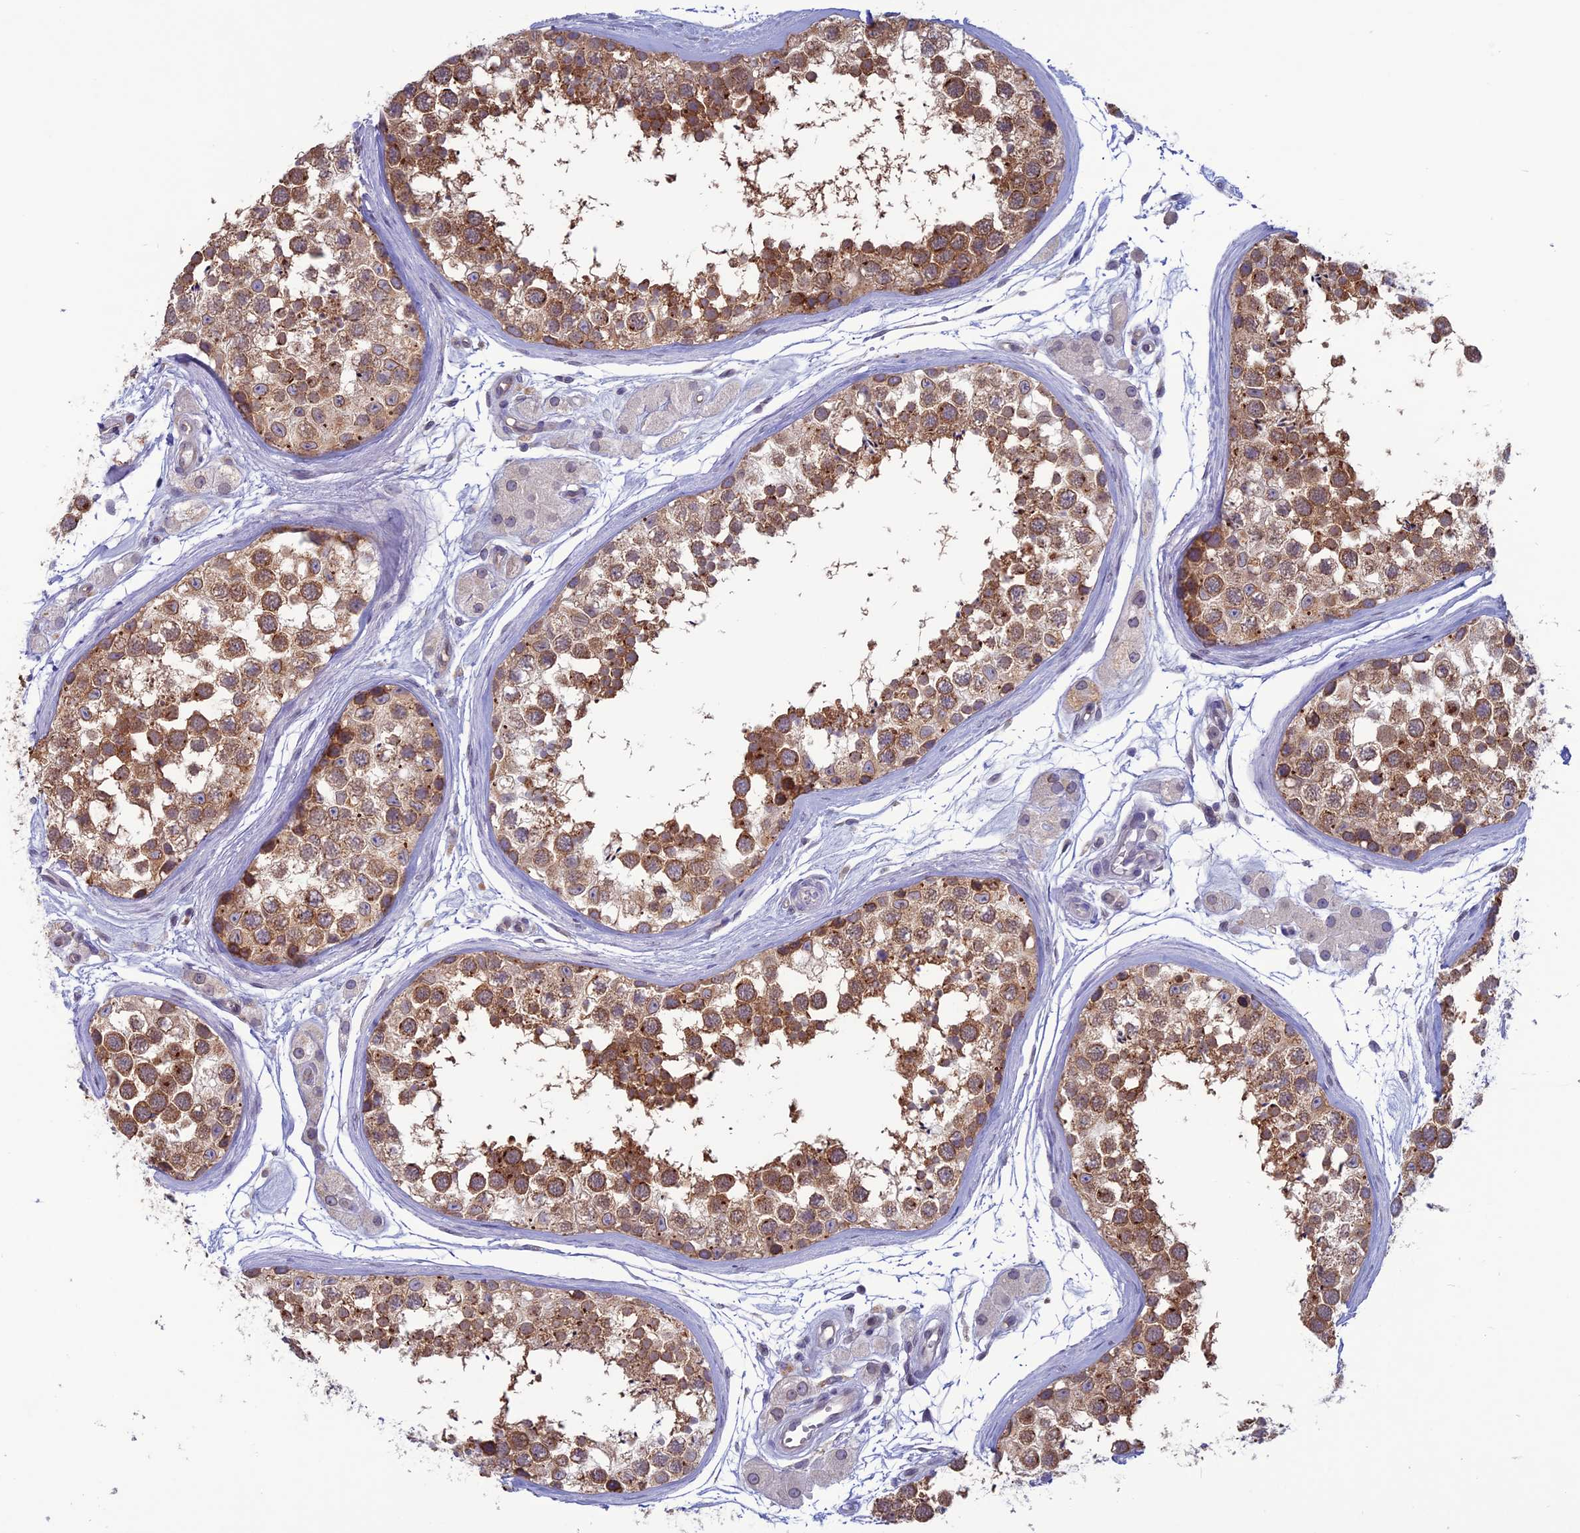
{"staining": {"intensity": "moderate", "quantity": ">75%", "location": "cytoplasmic/membranous"}, "tissue": "testis", "cell_type": "Cells in seminiferous ducts", "image_type": "normal", "snomed": [{"axis": "morphology", "description": "Normal tissue, NOS"}, {"axis": "topography", "description": "Testis"}], "caption": "The micrograph displays immunohistochemical staining of unremarkable testis. There is moderate cytoplasmic/membranous expression is identified in about >75% of cells in seminiferous ducts.", "gene": "WDR46", "patient": {"sex": "male", "age": 56}}